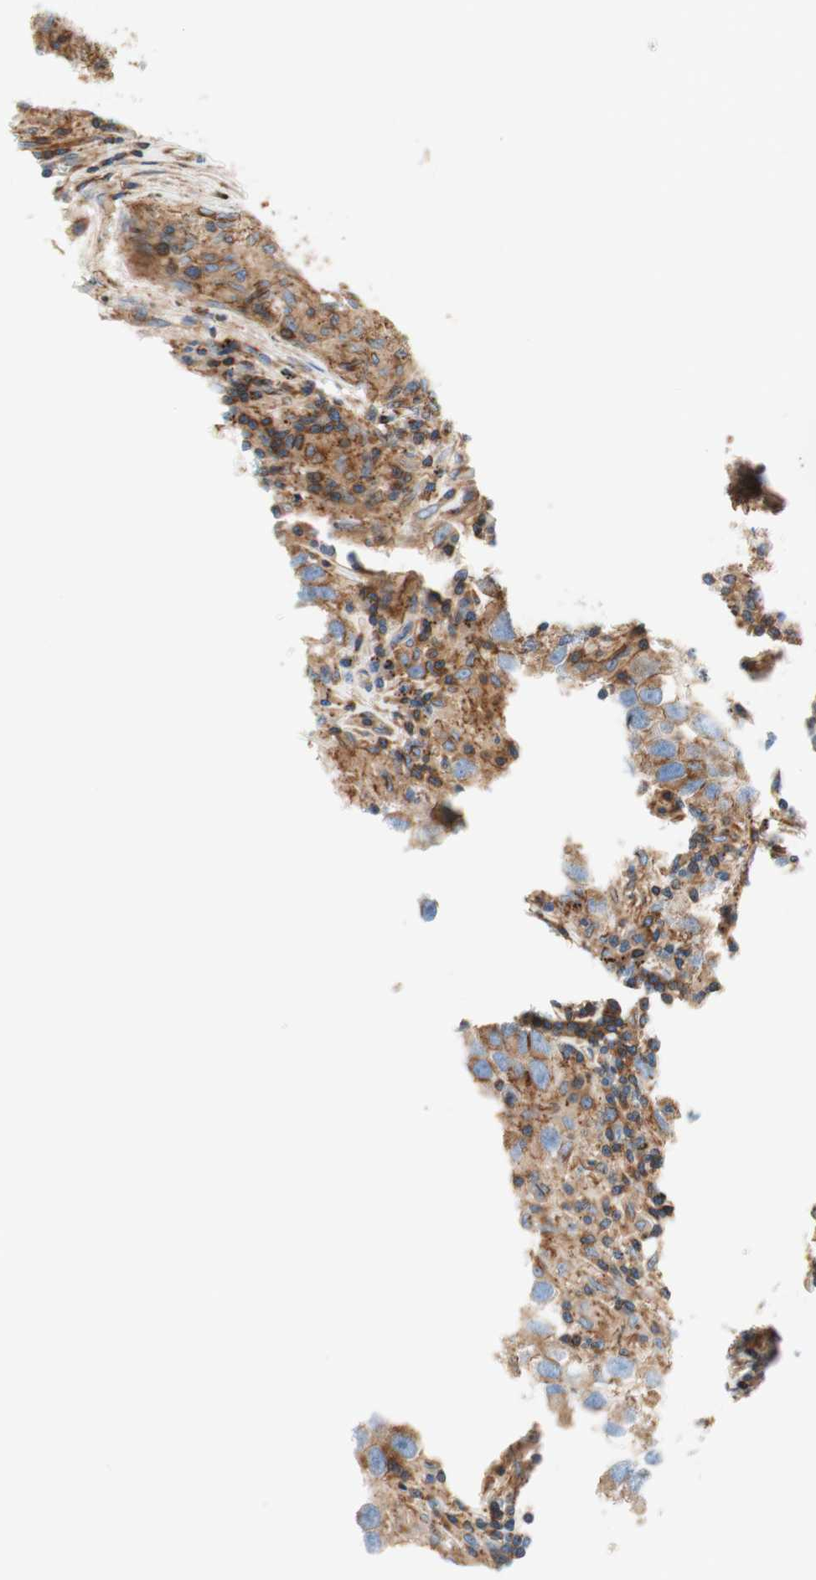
{"staining": {"intensity": "moderate", "quantity": ">75%", "location": "cytoplasmic/membranous"}, "tissue": "testis cancer", "cell_type": "Tumor cells", "image_type": "cancer", "snomed": [{"axis": "morphology", "description": "Carcinoma, Embryonal, NOS"}, {"axis": "topography", "description": "Testis"}], "caption": "Human testis embryonal carcinoma stained with a brown dye shows moderate cytoplasmic/membranous positive staining in about >75% of tumor cells.", "gene": "VPS26A", "patient": {"sex": "male", "age": 21}}